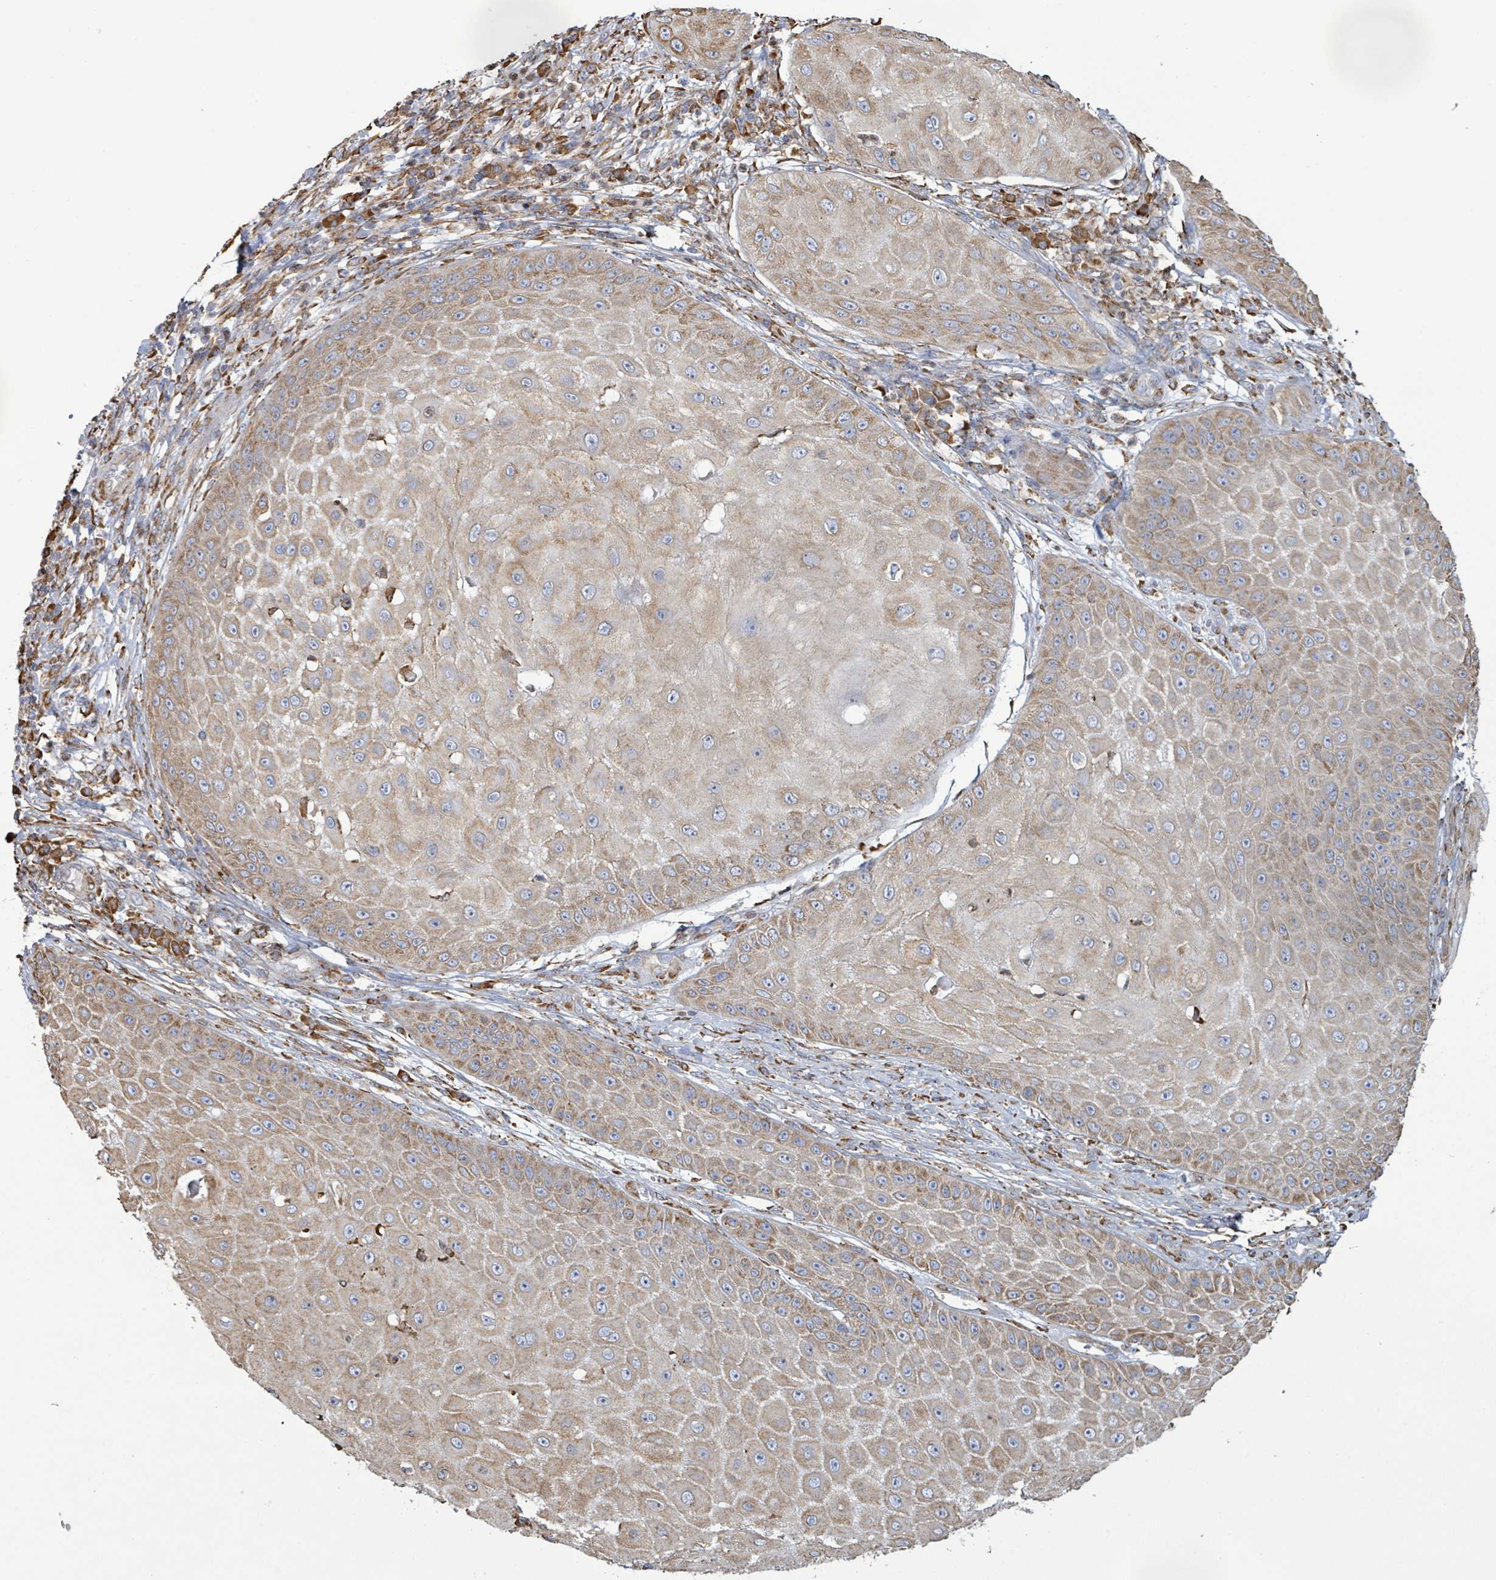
{"staining": {"intensity": "moderate", "quantity": ">75%", "location": "cytoplasmic/membranous"}, "tissue": "skin cancer", "cell_type": "Tumor cells", "image_type": "cancer", "snomed": [{"axis": "morphology", "description": "Squamous cell carcinoma, NOS"}, {"axis": "topography", "description": "Skin"}], "caption": "Immunohistochemistry (DAB (3,3'-diaminobenzidine)) staining of human skin cancer demonstrates moderate cytoplasmic/membranous protein expression in about >75% of tumor cells.", "gene": "RFPL4A", "patient": {"sex": "male", "age": 70}}